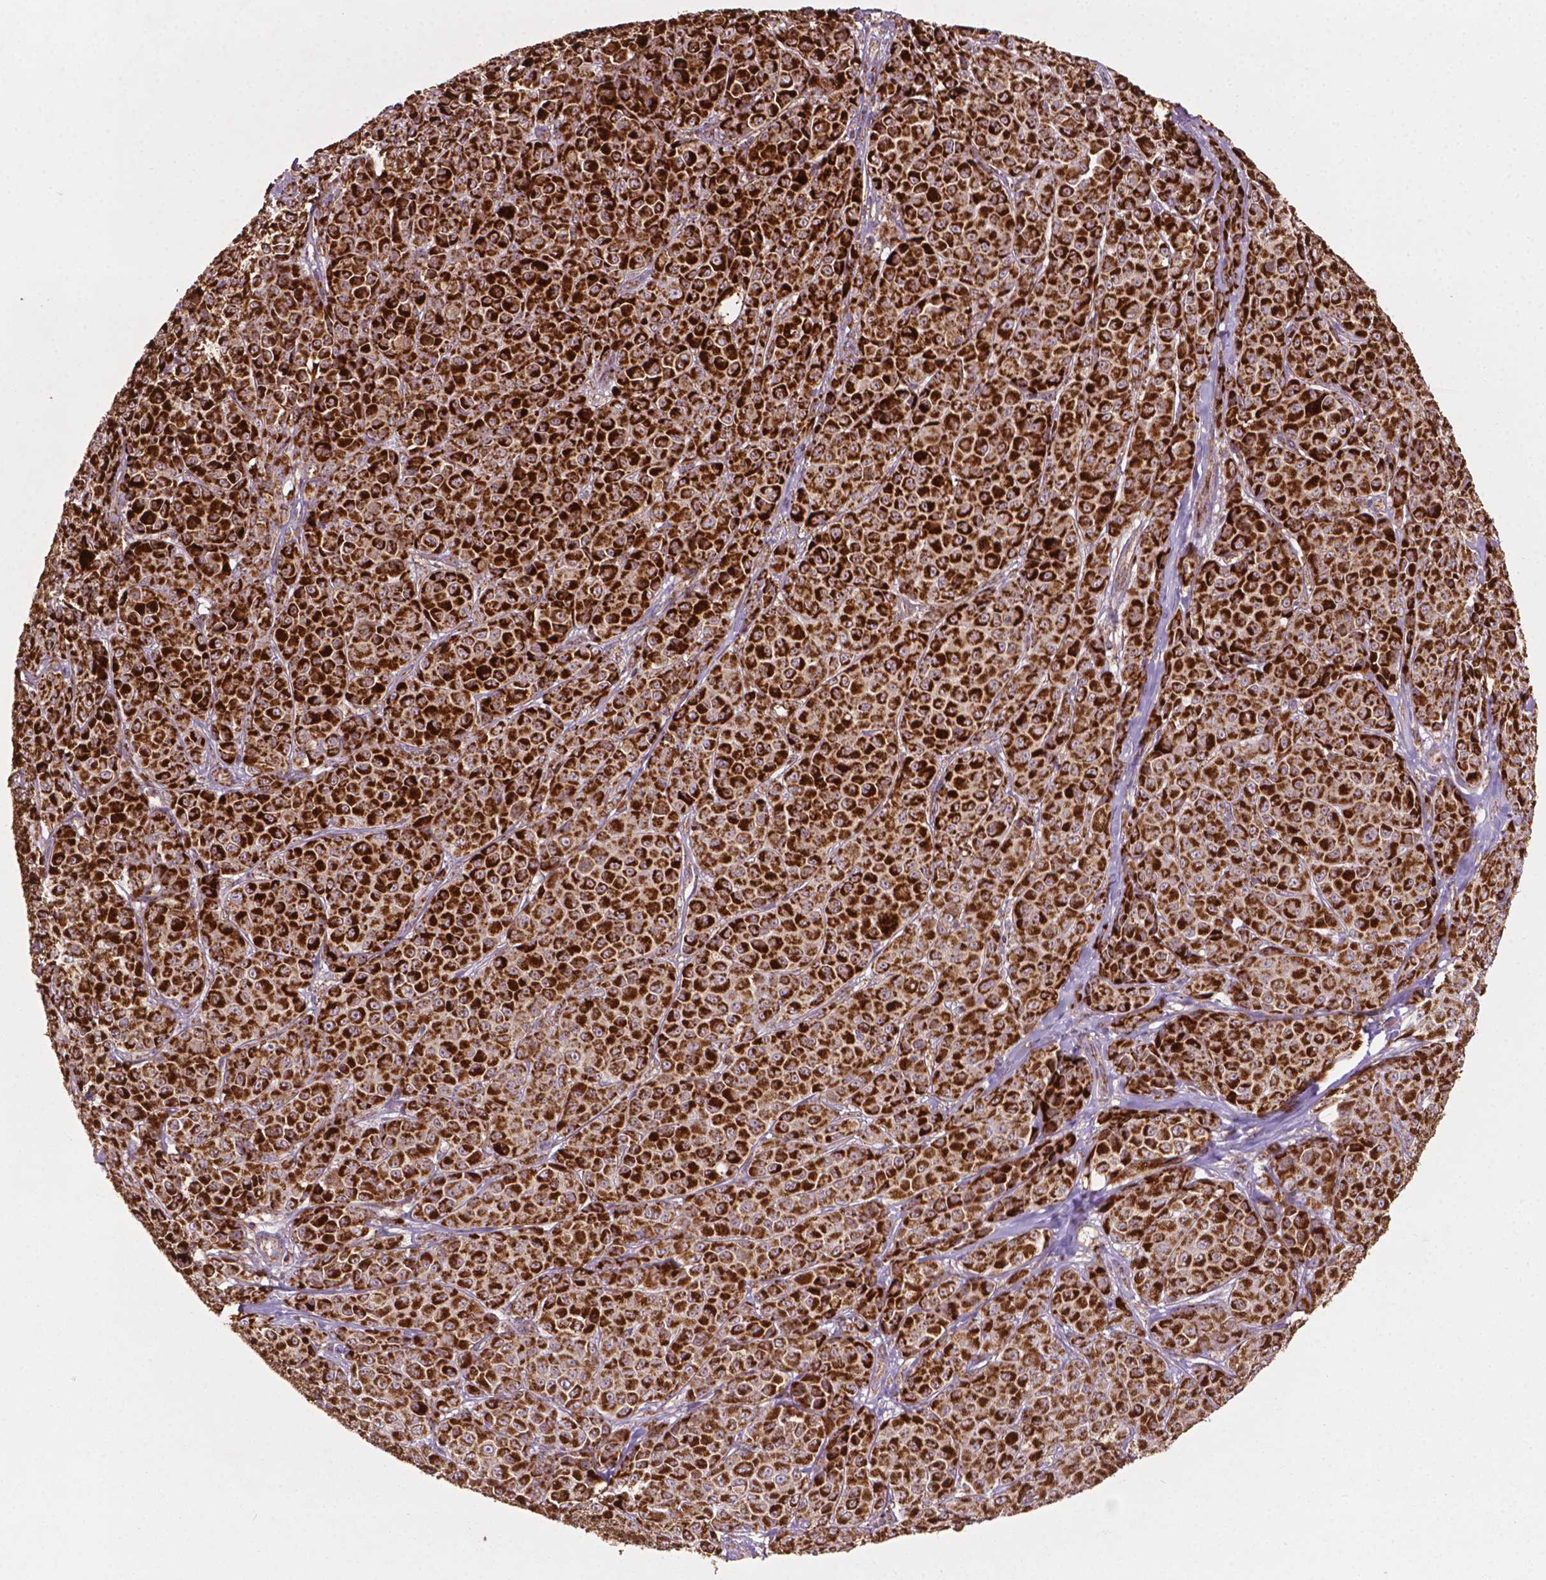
{"staining": {"intensity": "strong", "quantity": ">75%", "location": "cytoplasmic/membranous"}, "tissue": "melanoma", "cell_type": "Tumor cells", "image_type": "cancer", "snomed": [{"axis": "morphology", "description": "Malignant melanoma, NOS"}, {"axis": "topography", "description": "Skin"}], "caption": "Melanoma stained with a brown dye displays strong cytoplasmic/membranous positive staining in approximately >75% of tumor cells.", "gene": "ILVBL", "patient": {"sex": "male", "age": 89}}